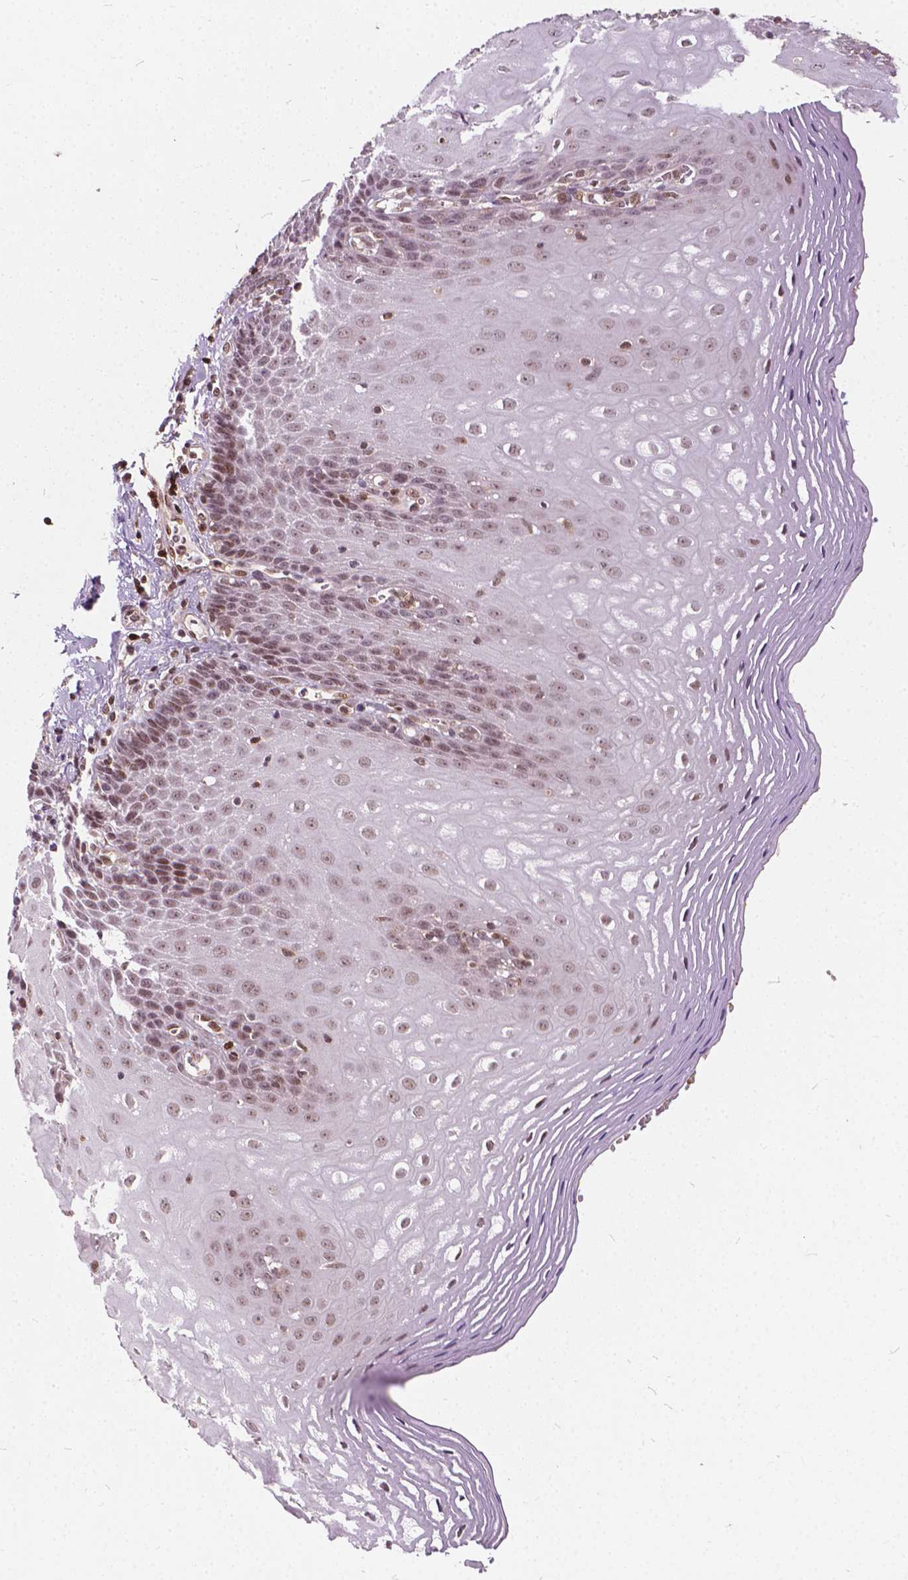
{"staining": {"intensity": "moderate", "quantity": ">75%", "location": "nuclear"}, "tissue": "esophagus", "cell_type": "Squamous epithelial cells", "image_type": "normal", "snomed": [{"axis": "morphology", "description": "Normal tissue, NOS"}, {"axis": "topography", "description": "Esophagus"}], "caption": "The photomicrograph displays immunohistochemical staining of normal esophagus. There is moderate nuclear expression is identified in approximately >75% of squamous epithelial cells.", "gene": "STAT5B", "patient": {"sex": "female", "age": 68}}